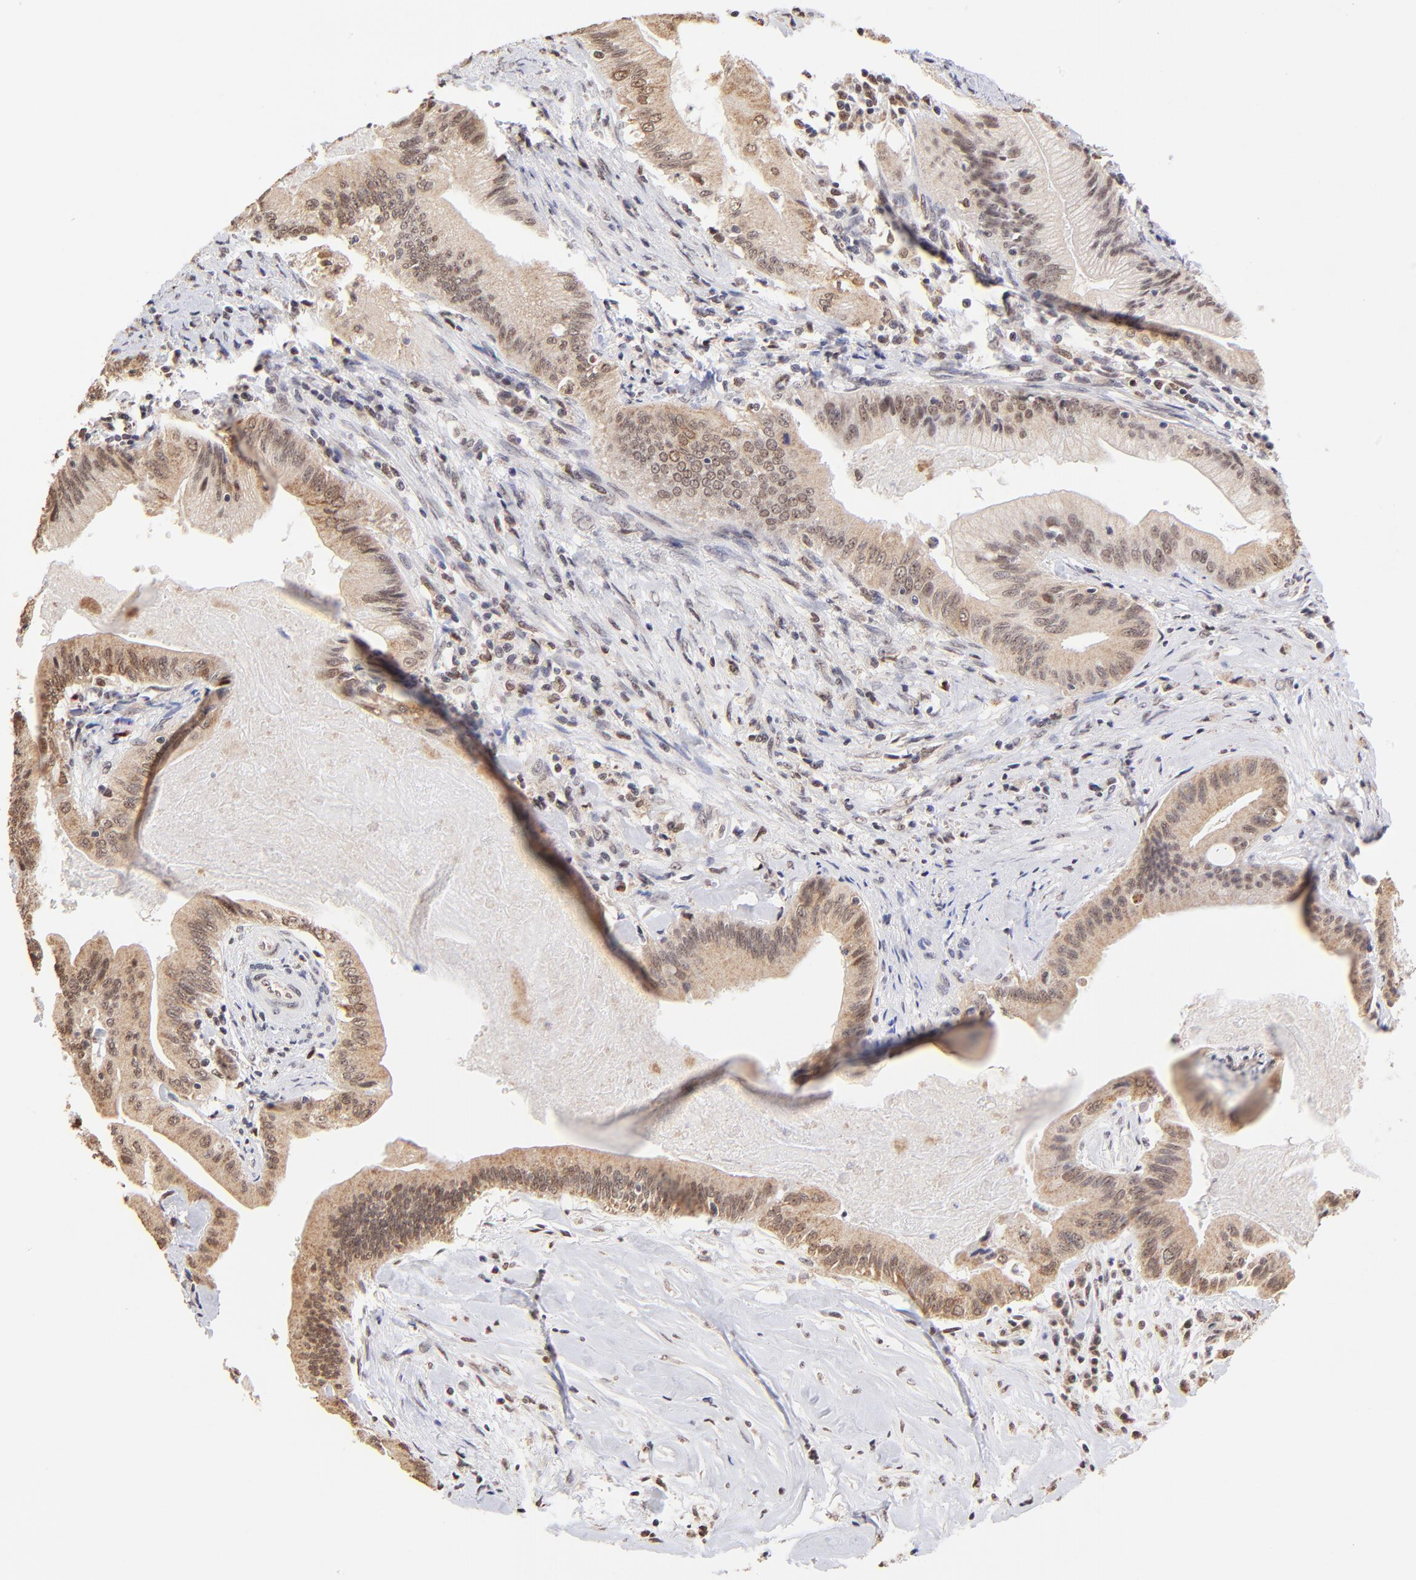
{"staining": {"intensity": "weak", "quantity": ">75%", "location": "cytoplasmic/membranous,nuclear"}, "tissue": "liver cancer", "cell_type": "Tumor cells", "image_type": "cancer", "snomed": [{"axis": "morphology", "description": "Cholangiocarcinoma"}, {"axis": "topography", "description": "Liver"}], "caption": "Protein staining by IHC displays weak cytoplasmic/membranous and nuclear positivity in about >75% of tumor cells in cholangiocarcinoma (liver).", "gene": "ZNF670", "patient": {"sex": "male", "age": 58}}